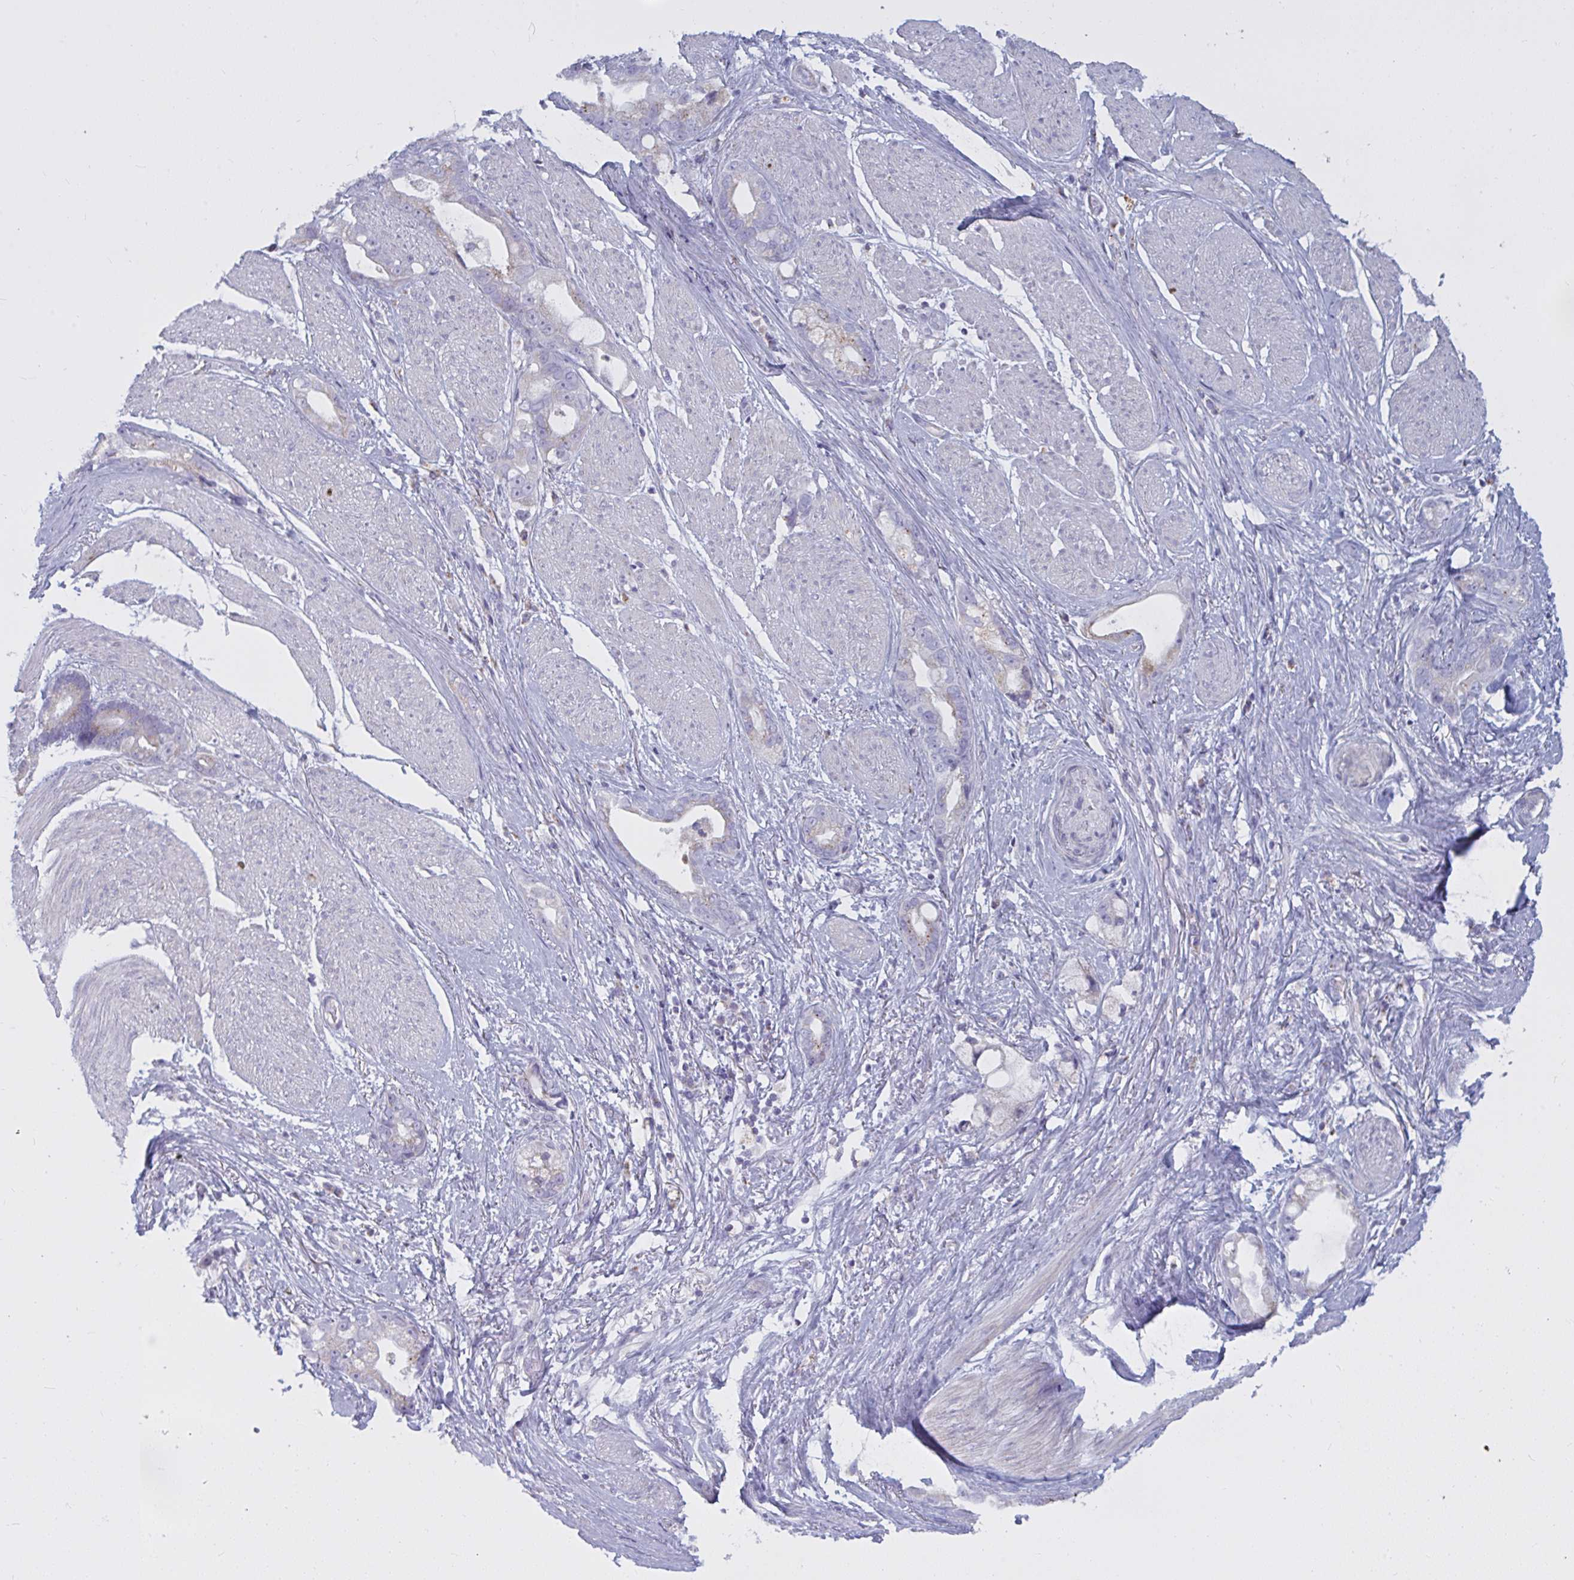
{"staining": {"intensity": "weak", "quantity": "<25%", "location": "cytoplasmic/membranous"}, "tissue": "stomach cancer", "cell_type": "Tumor cells", "image_type": "cancer", "snomed": [{"axis": "morphology", "description": "Adenocarcinoma, NOS"}, {"axis": "topography", "description": "Stomach"}], "caption": "This is an immunohistochemistry (IHC) photomicrograph of human stomach cancer (adenocarcinoma). There is no staining in tumor cells.", "gene": "ATG9A", "patient": {"sex": "male", "age": 55}}